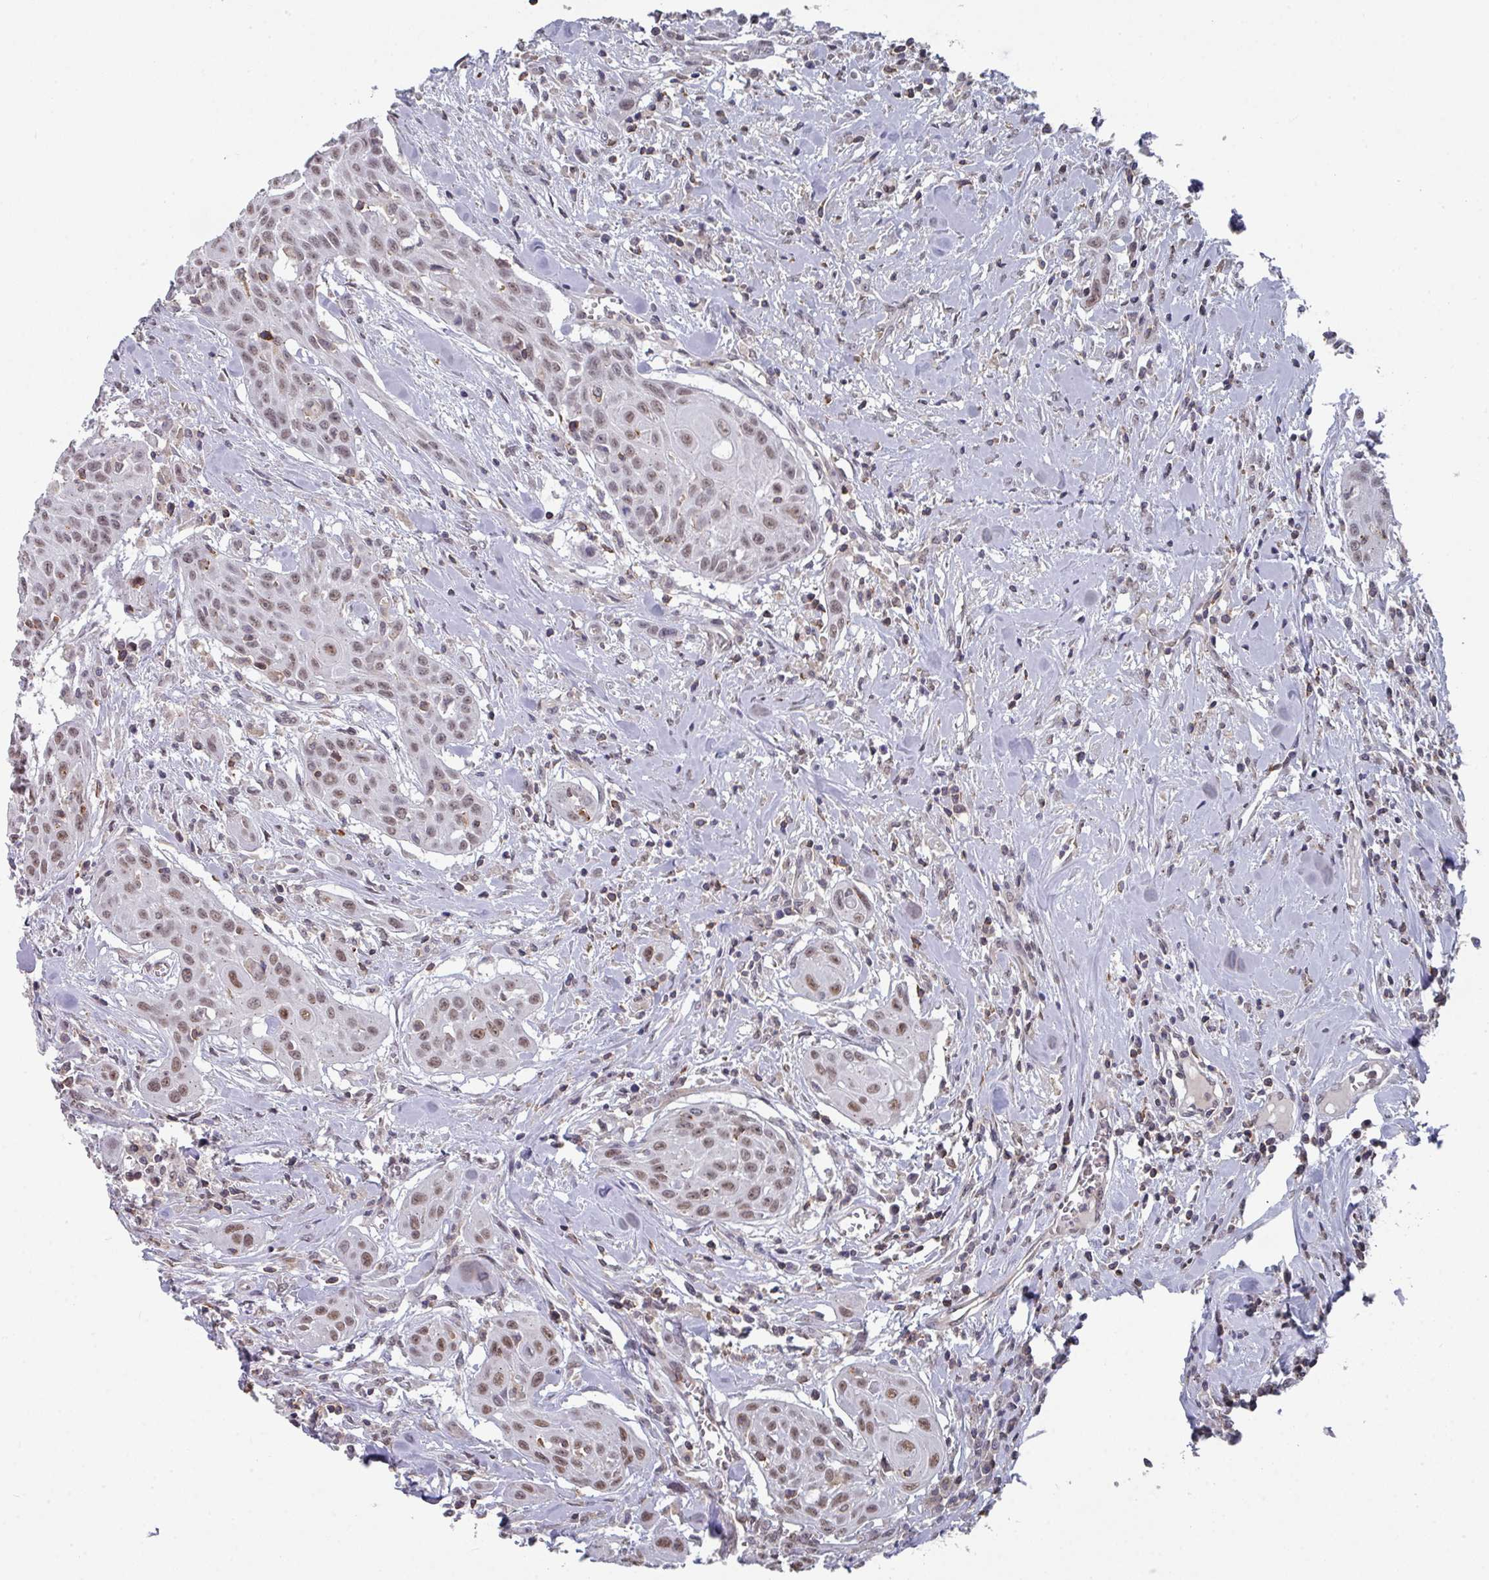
{"staining": {"intensity": "moderate", "quantity": ">75%", "location": "nuclear"}, "tissue": "head and neck cancer", "cell_type": "Tumor cells", "image_type": "cancer", "snomed": [{"axis": "morphology", "description": "Squamous cell carcinoma, NOS"}, {"axis": "topography", "description": "Lymph node"}, {"axis": "topography", "description": "Salivary gland"}, {"axis": "topography", "description": "Head-Neck"}], "caption": "A high-resolution image shows immunohistochemistry (IHC) staining of head and neck squamous cell carcinoma, which exhibits moderate nuclear staining in about >75% of tumor cells. (Stains: DAB (3,3'-diaminobenzidine) in brown, nuclei in blue, Microscopy: brightfield microscopy at high magnification).", "gene": "RASAL3", "patient": {"sex": "female", "age": 74}}